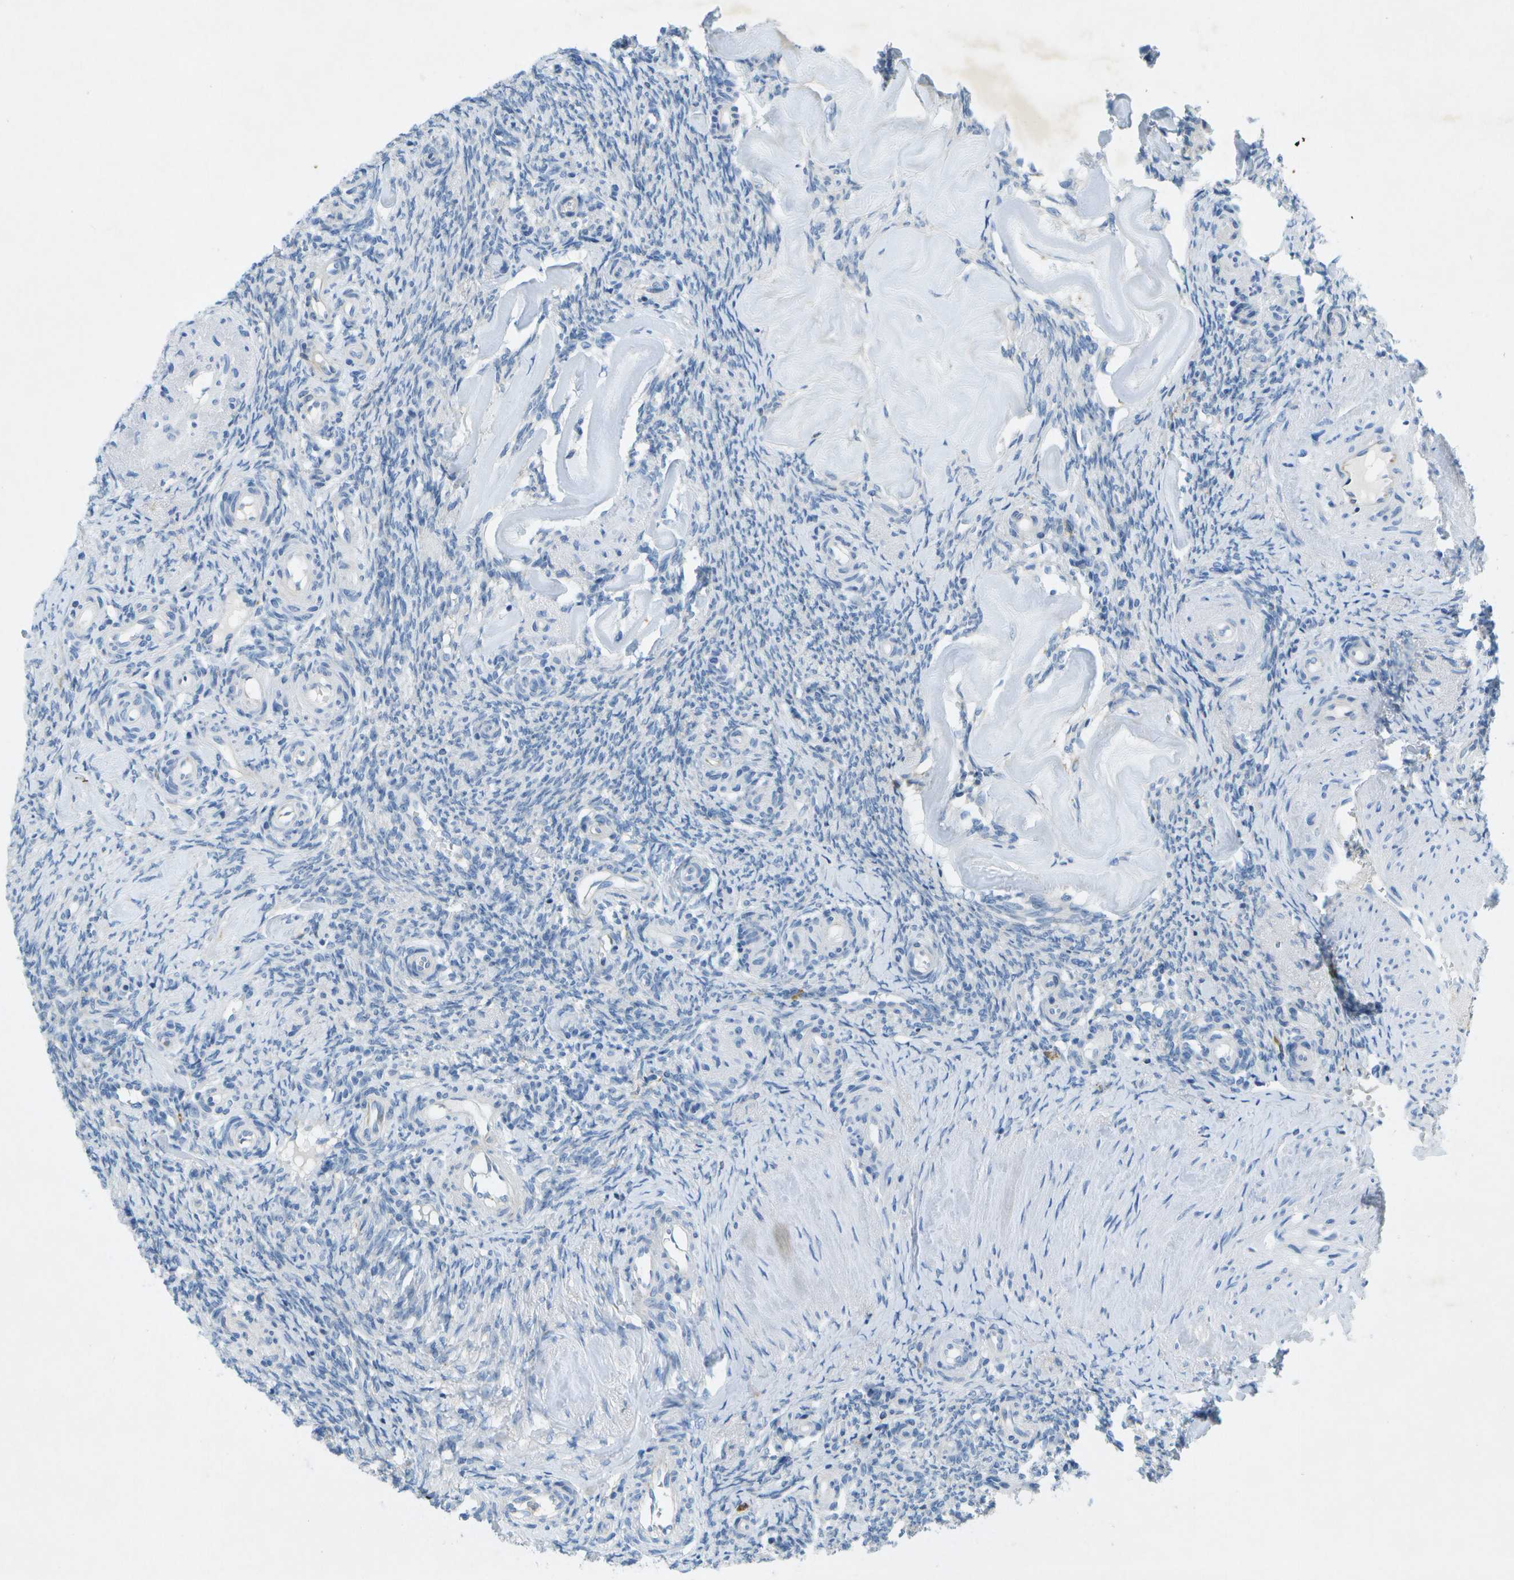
{"staining": {"intensity": "weak", "quantity": "<25%", "location": "cytoplasmic/membranous"}, "tissue": "ovary", "cell_type": "Follicle cells", "image_type": "normal", "snomed": [{"axis": "morphology", "description": "Normal tissue, NOS"}, {"axis": "topography", "description": "Ovary"}], "caption": "IHC photomicrograph of unremarkable ovary: human ovary stained with DAB shows no significant protein staining in follicle cells.", "gene": "WNK2", "patient": {"sex": "female", "age": 41}}